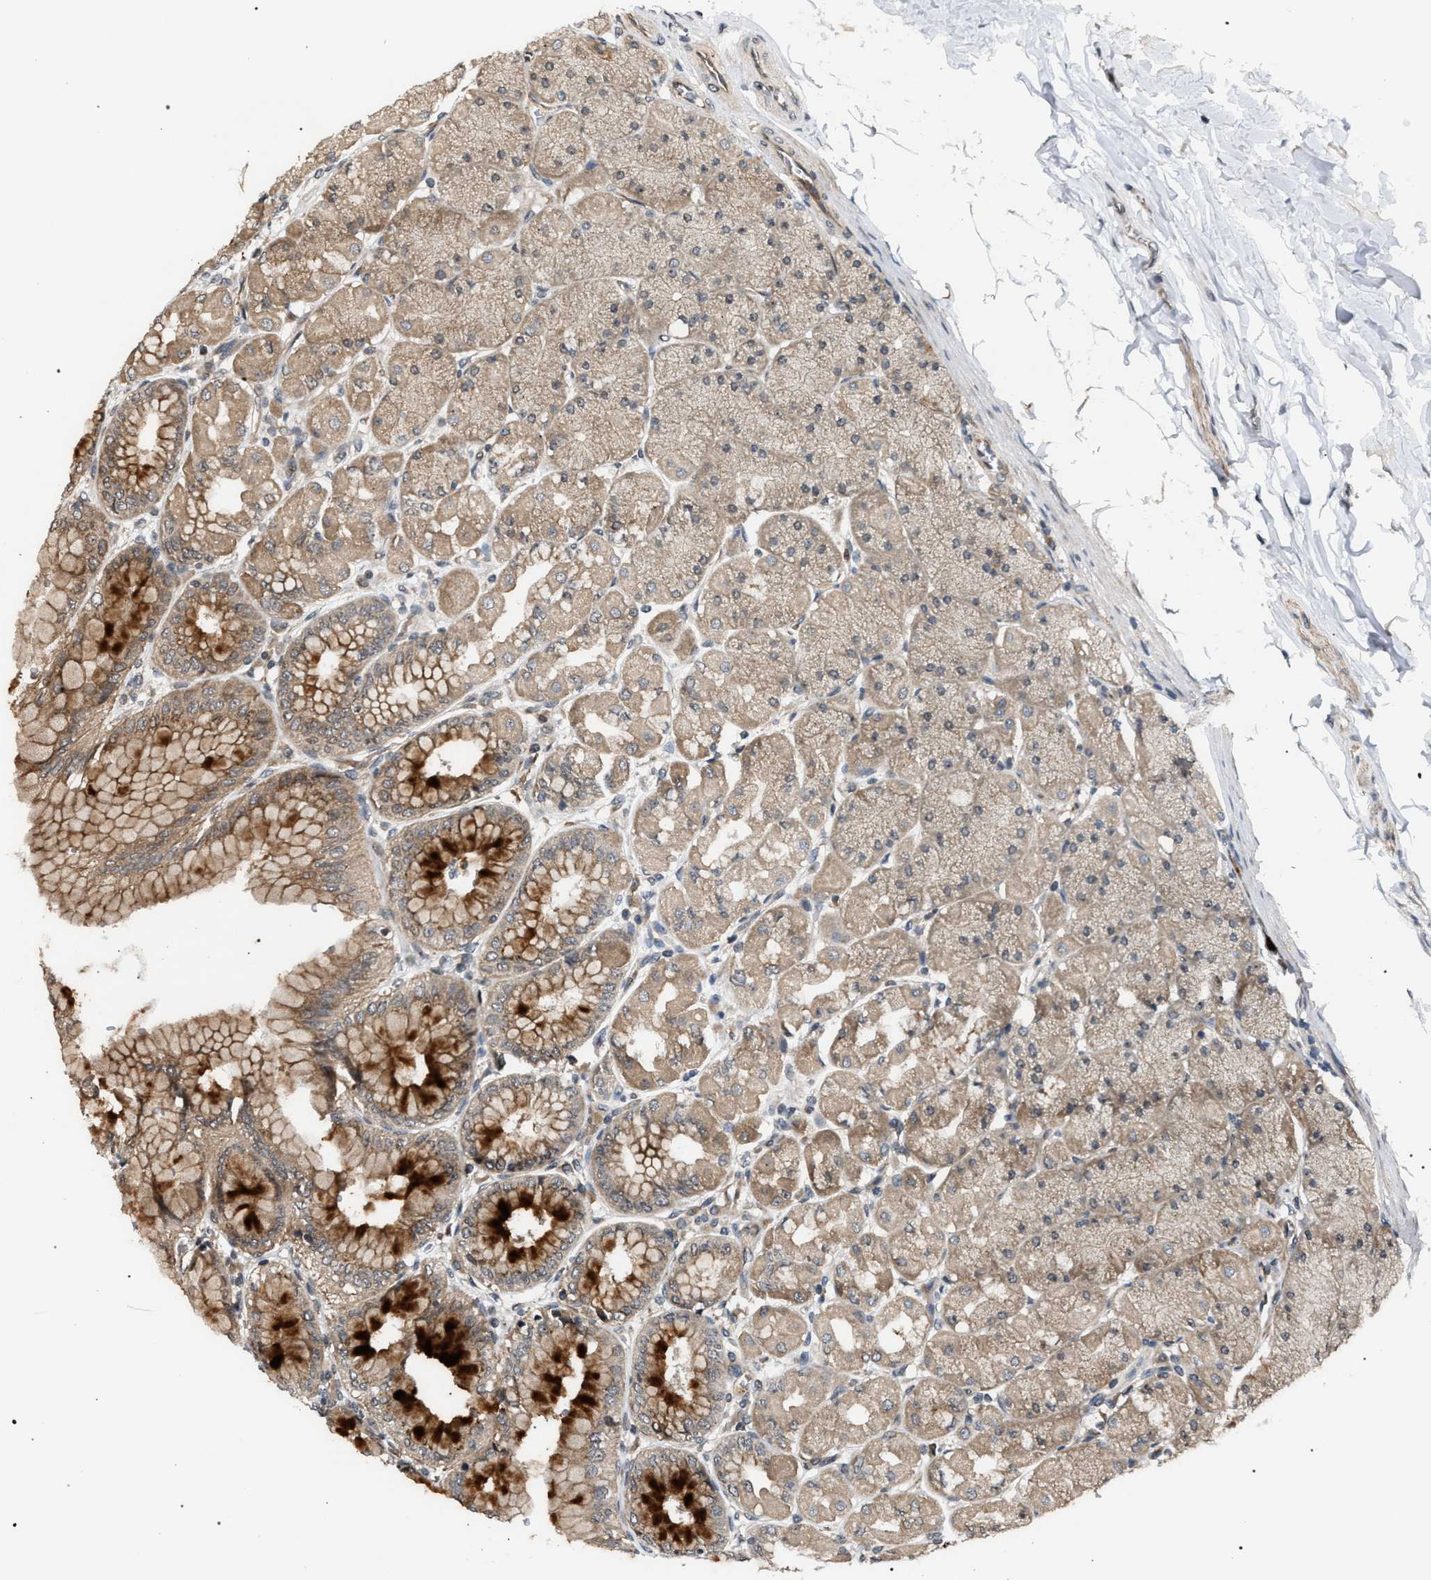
{"staining": {"intensity": "strong", "quantity": ">75%", "location": "cytoplasmic/membranous"}, "tissue": "stomach", "cell_type": "Glandular cells", "image_type": "normal", "snomed": [{"axis": "morphology", "description": "Normal tissue, NOS"}, {"axis": "topography", "description": "Stomach, upper"}], "caption": "Glandular cells exhibit high levels of strong cytoplasmic/membranous staining in approximately >75% of cells in normal human stomach. The protein is shown in brown color, while the nuclei are stained blue.", "gene": "IRAK4", "patient": {"sex": "female", "age": 56}}